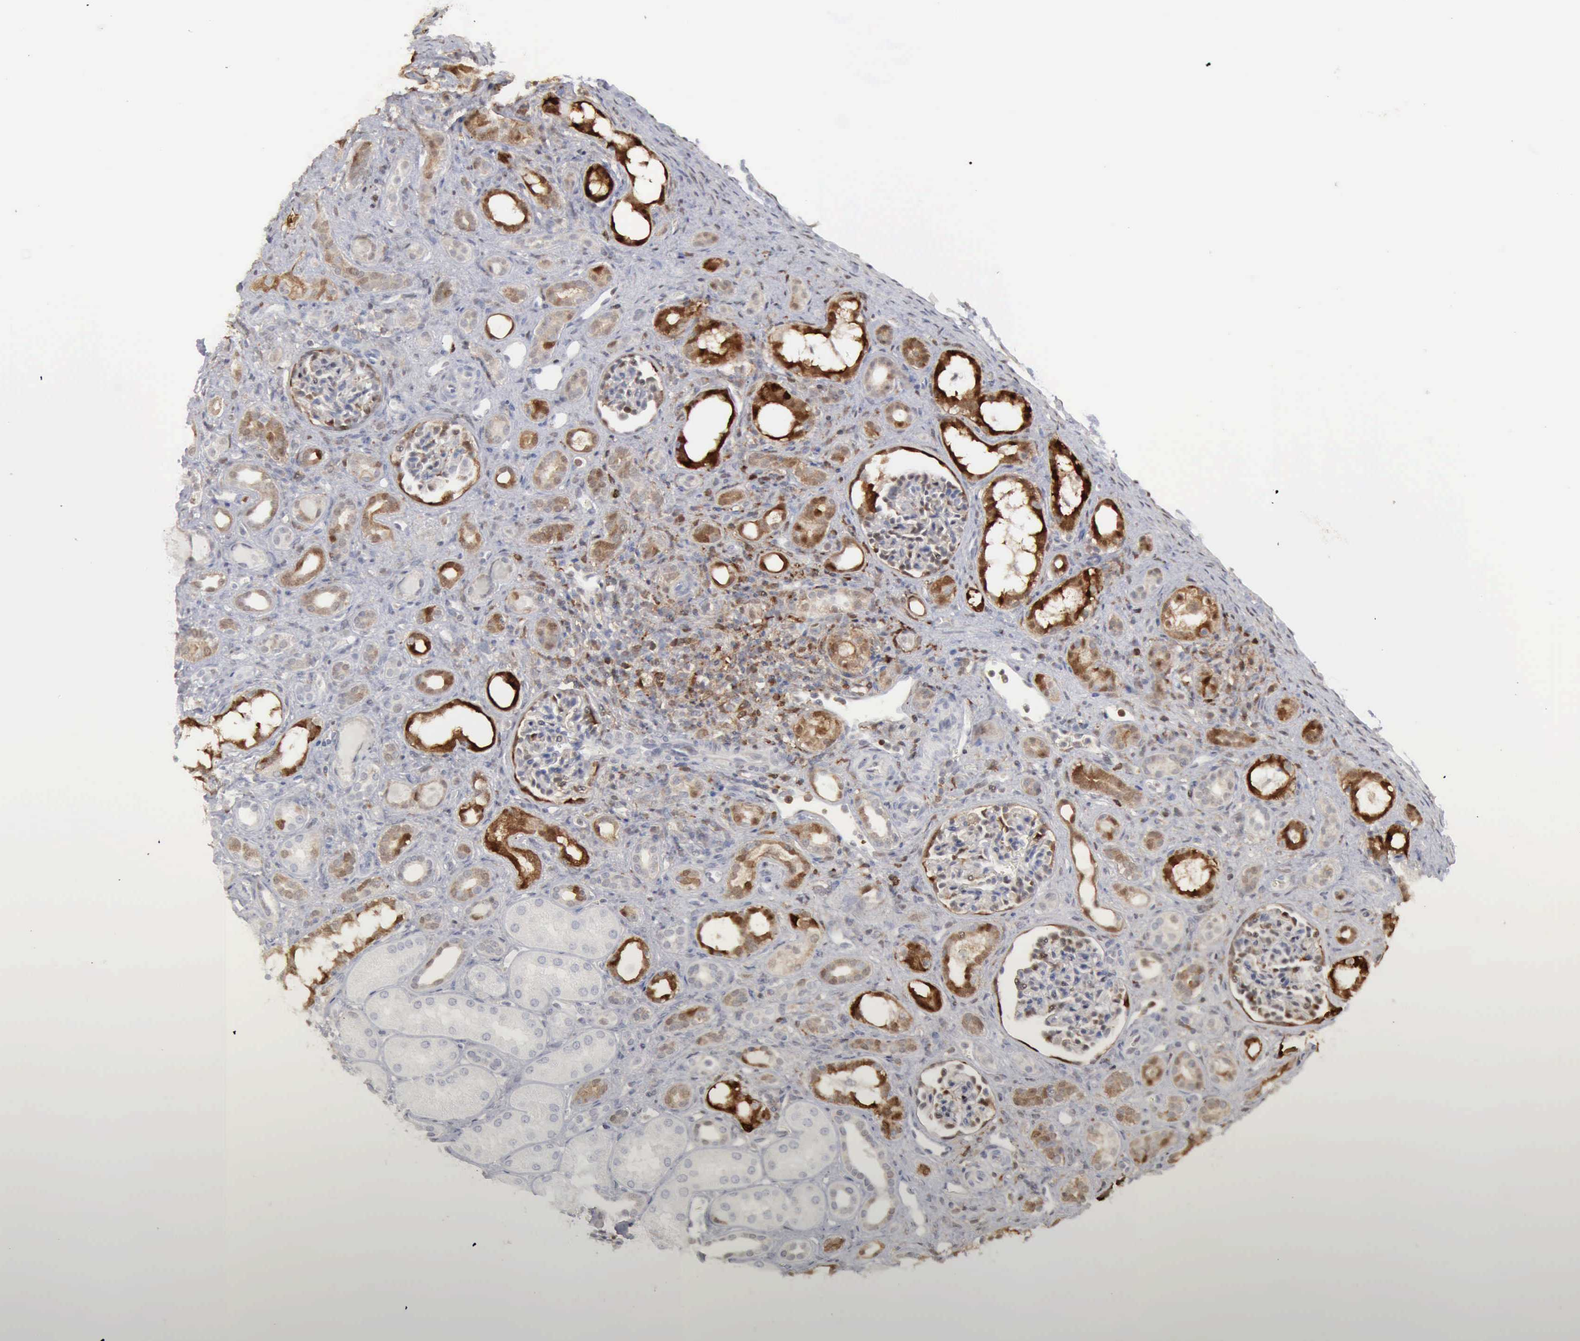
{"staining": {"intensity": "negative", "quantity": "none", "location": "none"}, "tissue": "kidney", "cell_type": "Cells in glomeruli", "image_type": "normal", "snomed": [{"axis": "morphology", "description": "Normal tissue, NOS"}, {"axis": "topography", "description": "Kidney"}], "caption": "A high-resolution histopathology image shows immunohistochemistry (IHC) staining of normal kidney, which displays no significant staining in cells in glomeruli. (Immunohistochemistry, brightfield microscopy, high magnification).", "gene": "STAT1", "patient": {"sex": "male", "age": 7}}